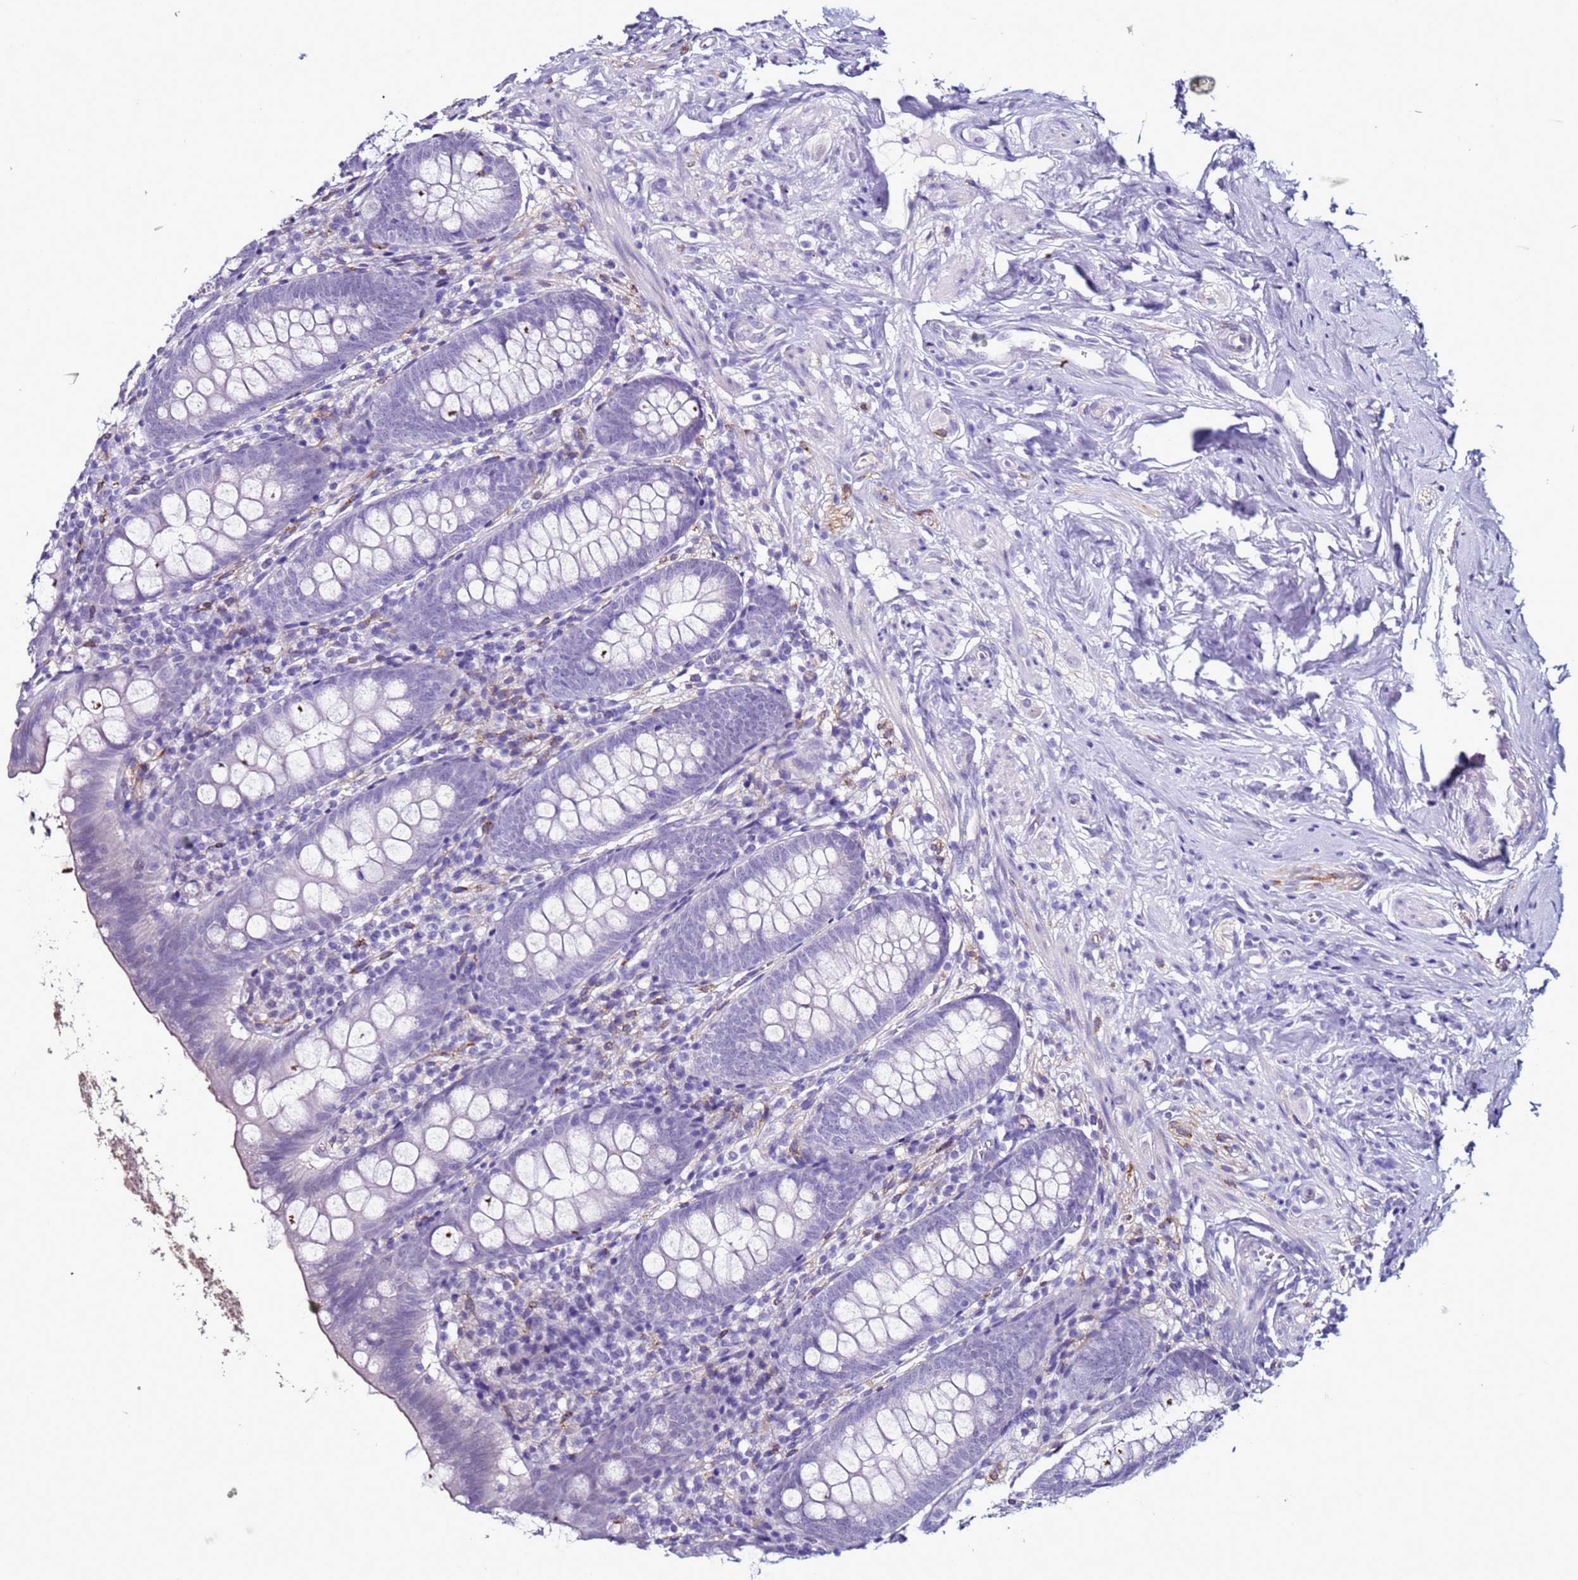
{"staining": {"intensity": "negative", "quantity": "none", "location": "none"}, "tissue": "appendix", "cell_type": "Glandular cells", "image_type": "normal", "snomed": [{"axis": "morphology", "description": "Normal tissue, NOS"}, {"axis": "topography", "description": "Appendix"}], "caption": "DAB (3,3'-diaminobenzidine) immunohistochemical staining of benign appendix displays no significant staining in glandular cells.", "gene": "LRRC10B", "patient": {"sex": "female", "age": 51}}